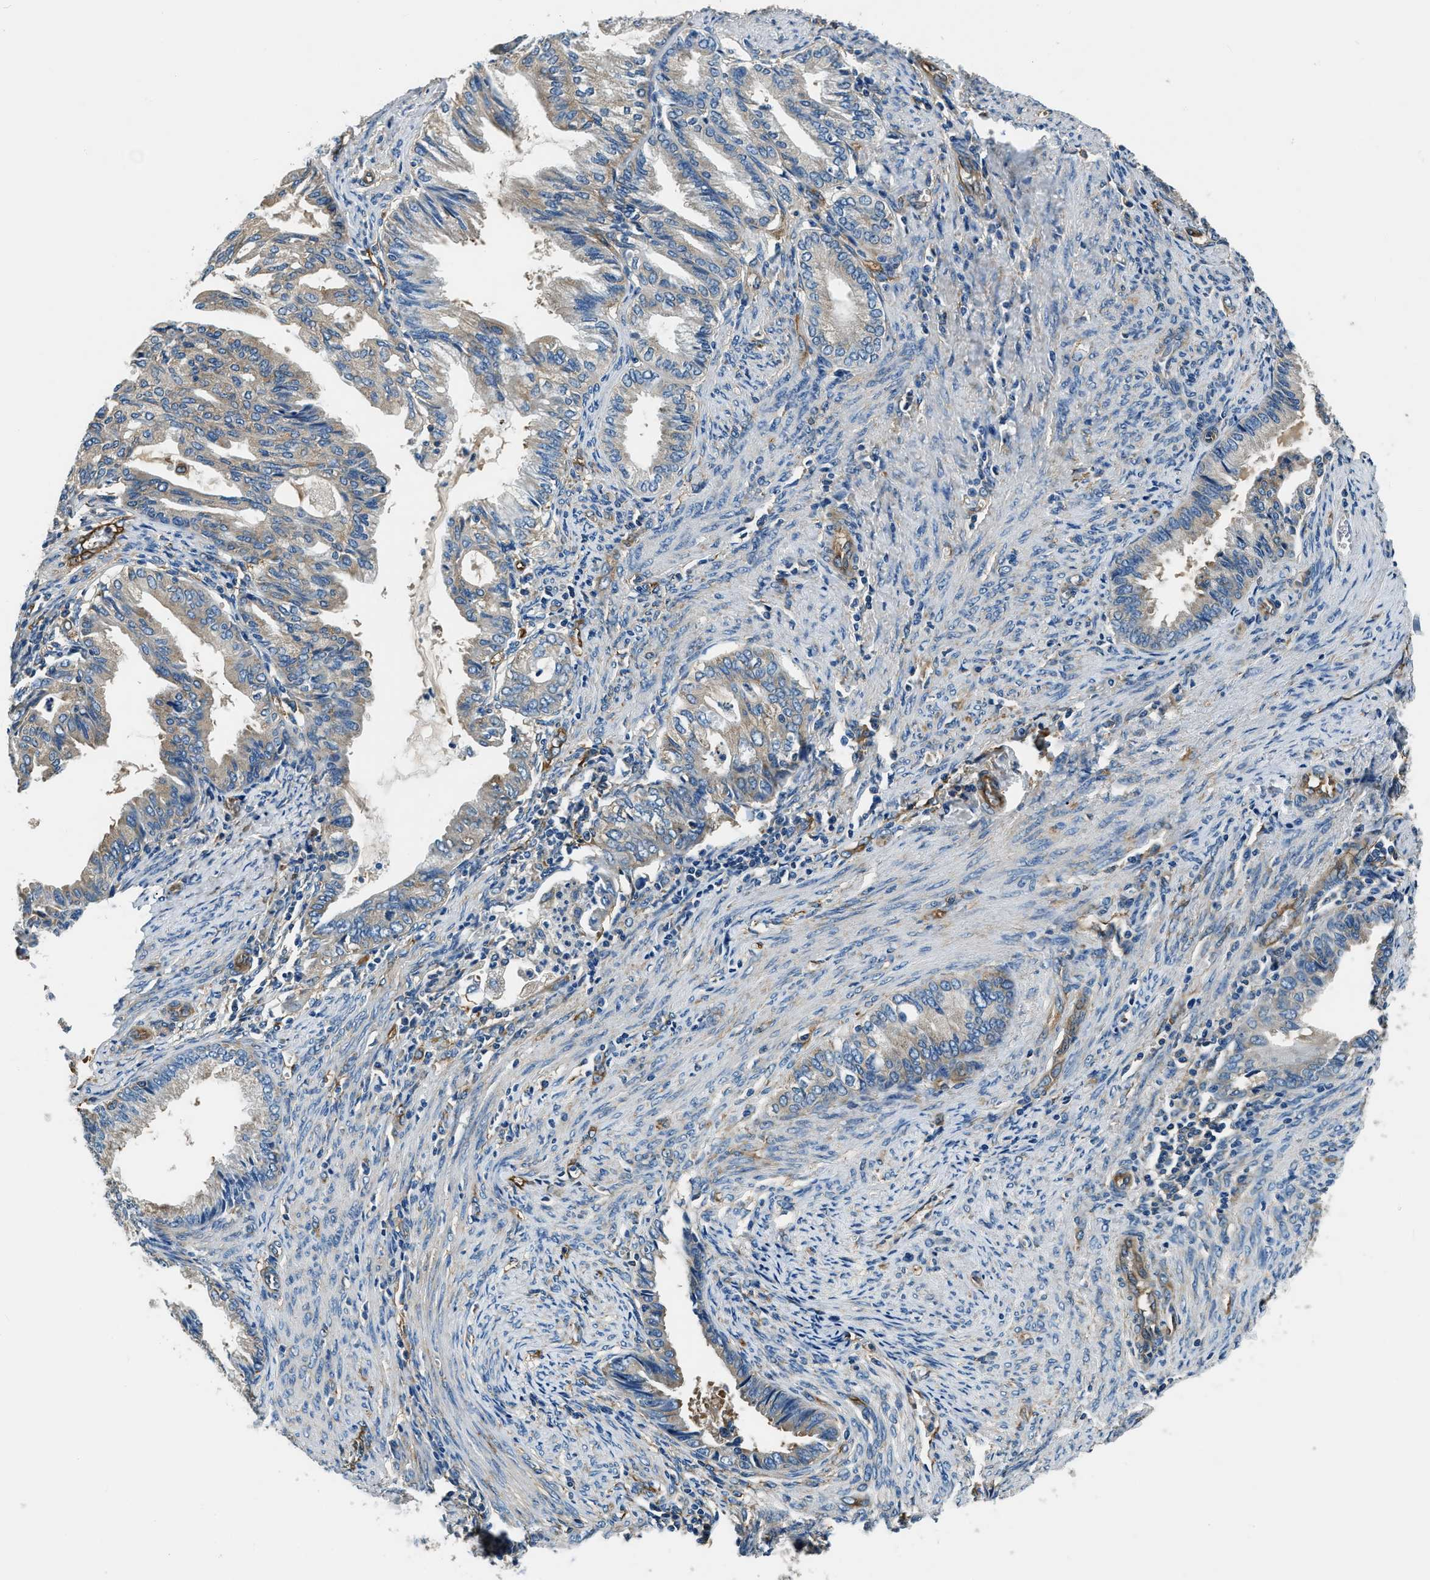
{"staining": {"intensity": "weak", "quantity": "<25%", "location": "cytoplasmic/membranous"}, "tissue": "endometrial cancer", "cell_type": "Tumor cells", "image_type": "cancer", "snomed": [{"axis": "morphology", "description": "Adenocarcinoma, NOS"}, {"axis": "topography", "description": "Endometrium"}], "caption": "This is an immunohistochemistry (IHC) micrograph of human endometrial adenocarcinoma. There is no positivity in tumor cells.", "gene": "EEA1", "patient": {"sex": "female", "age": 86}}